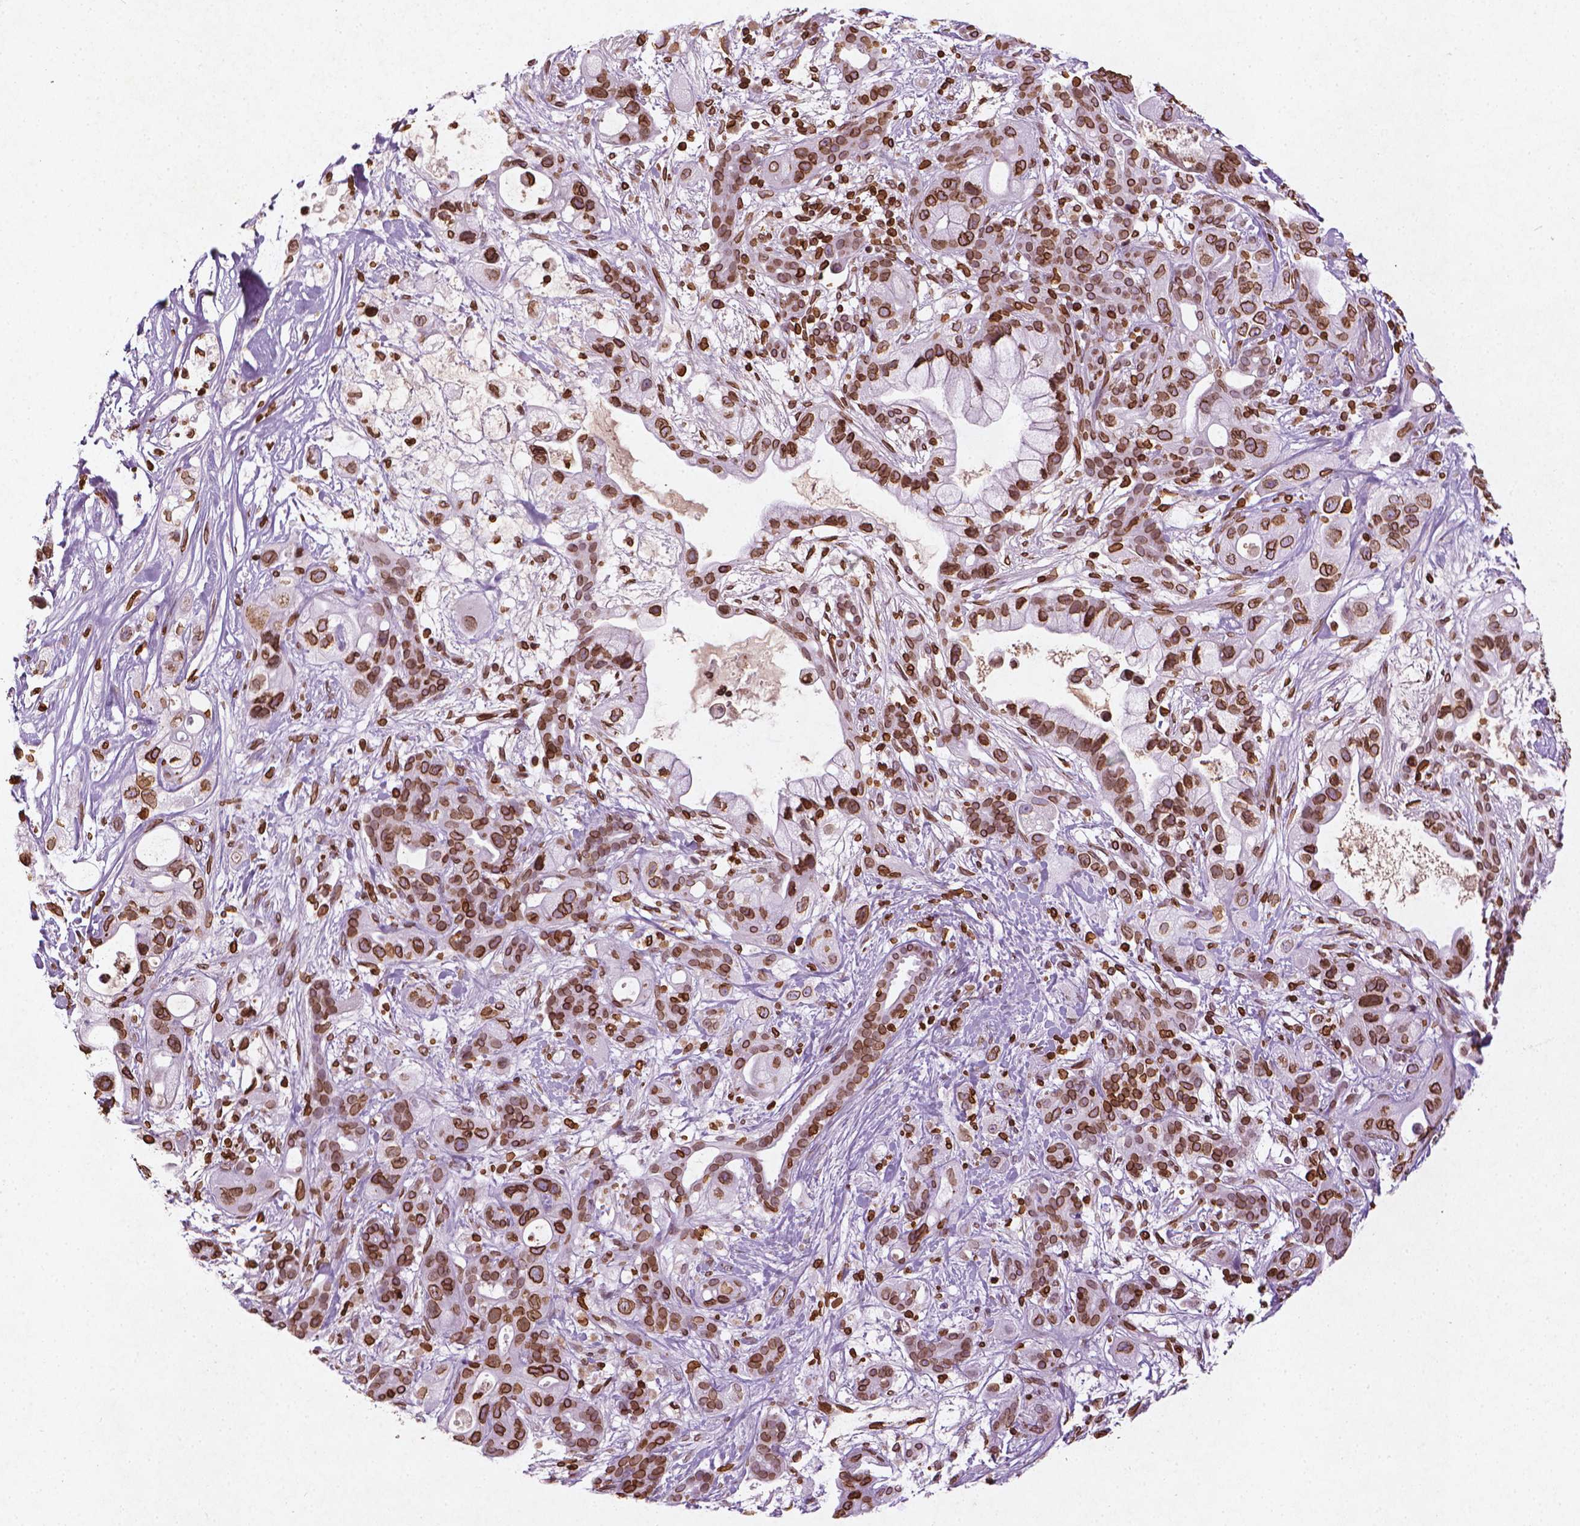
{"staining": {"intensity": "strong", "quantity": ">75%", "location": "cytoplasmic/membranous,nuclear"}, "tissue": "pancreatic cancer", "cell_type": "Tumor cells", "image_type": "cancer", "snomed": [{"axis": "morphology", "description": "Adenocarcinoma, NOS"}, {"axis": "topography", "description": "Pancreas"}], "caption": "Immunohistochemistry (DAB) staining of pancreatic cancer (adenocarcinoma) reveals strong cytoplasmic/membranous and nuclear protein staining in approximately >75% of tumor cells.", "gene": "LMNB1", "patient": {"sex": "male", "age": 44}}